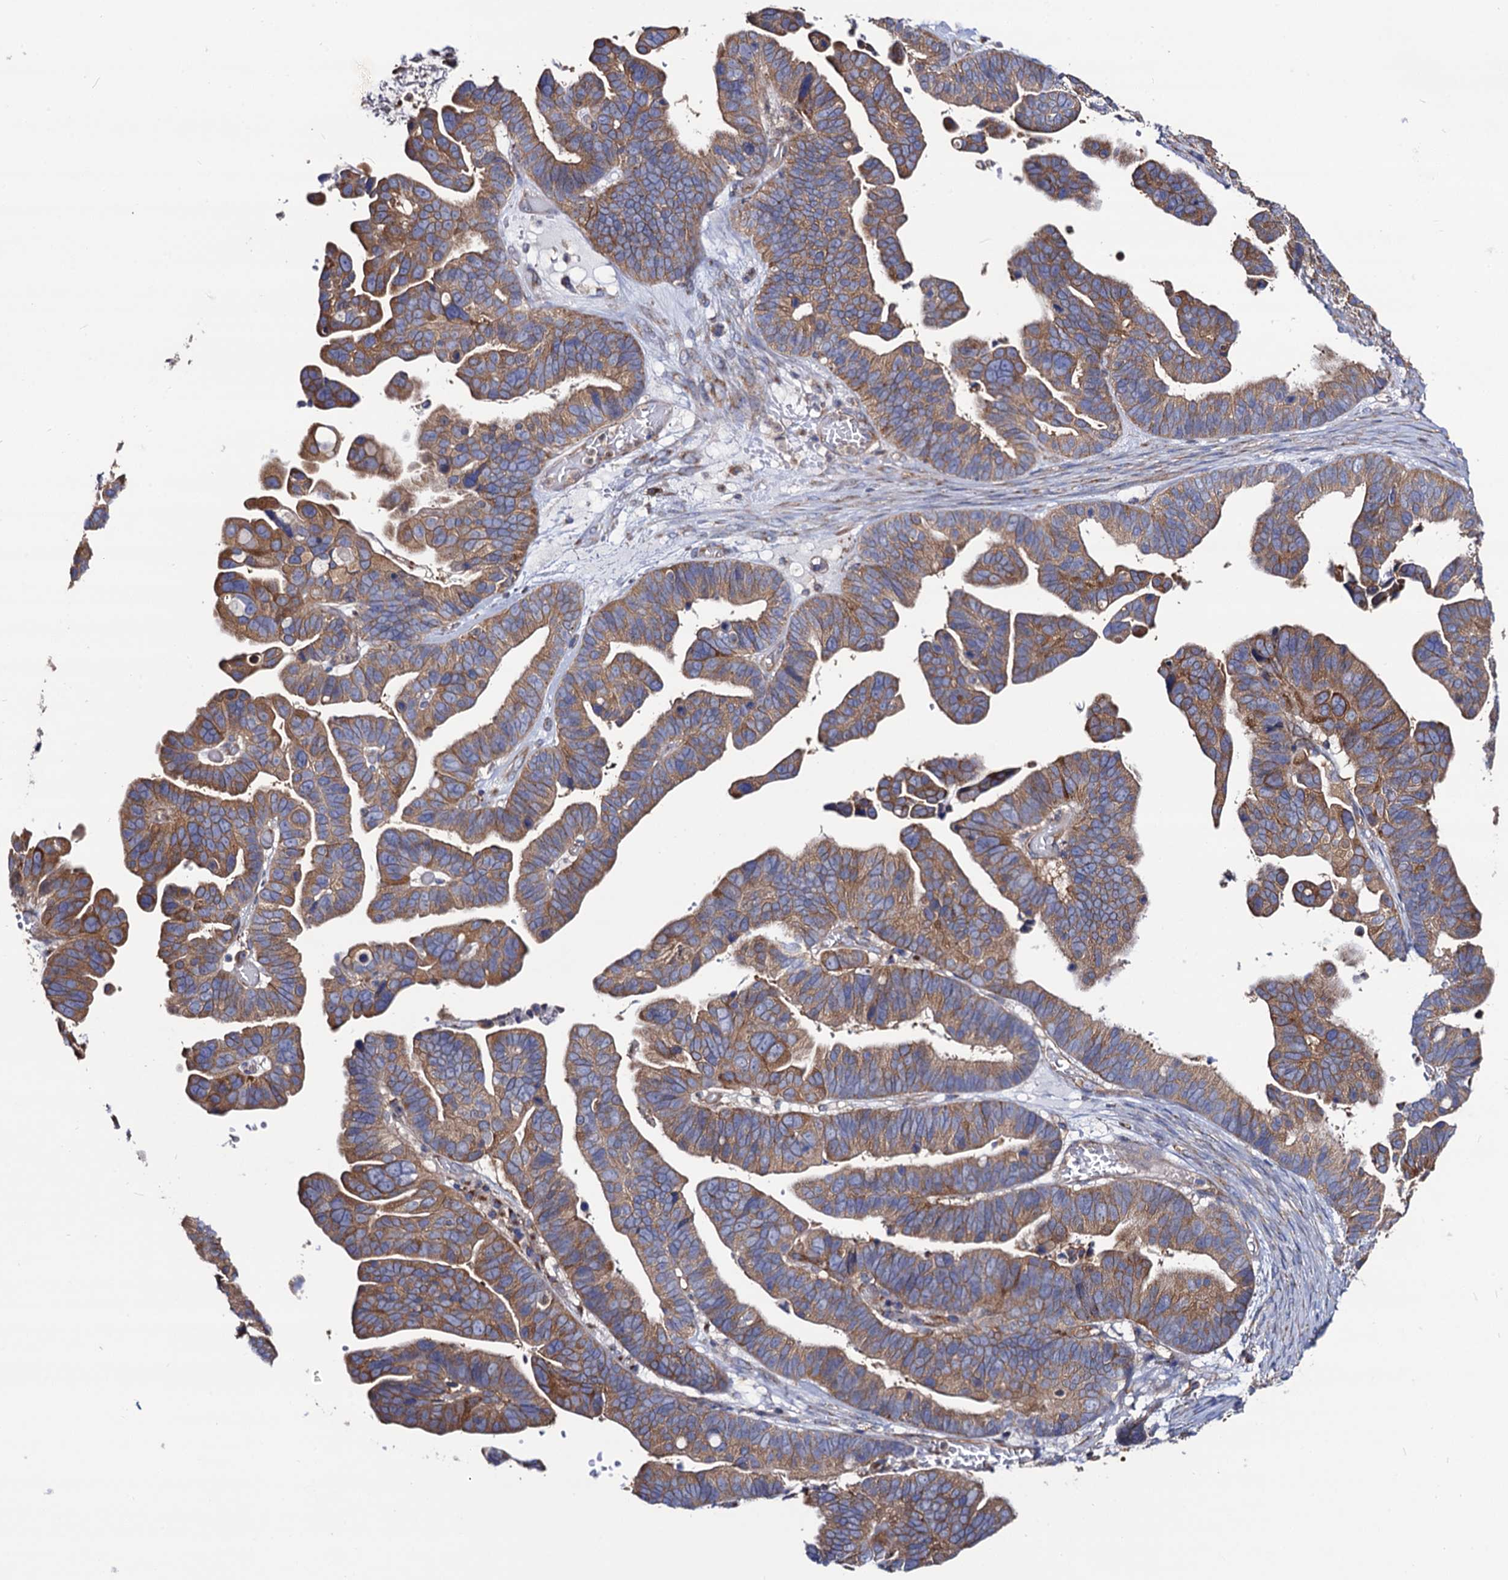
{"staining": {"intensity": "moderate", "quantity": ">75%", "location": "cytoplasmic/membranous"}, "tissue": "ovarian cancer", "cell_type": "Tumor cells", "image_type": "cancer", "snomed": [{"axis": "morphology", "description": "Cystadenocarcinoma, serous, NOS"}, {"axis": "topography", "description": "Ovary"}], "caption": "A micrograph of ovarian serous cystadenocarcinoma stained for a protein demonstrates moderate cytoplasmic/membranous brown staining in tumor cells.", "gene": "DYDC1", "patient": {"sex": "female", "age": 56}}